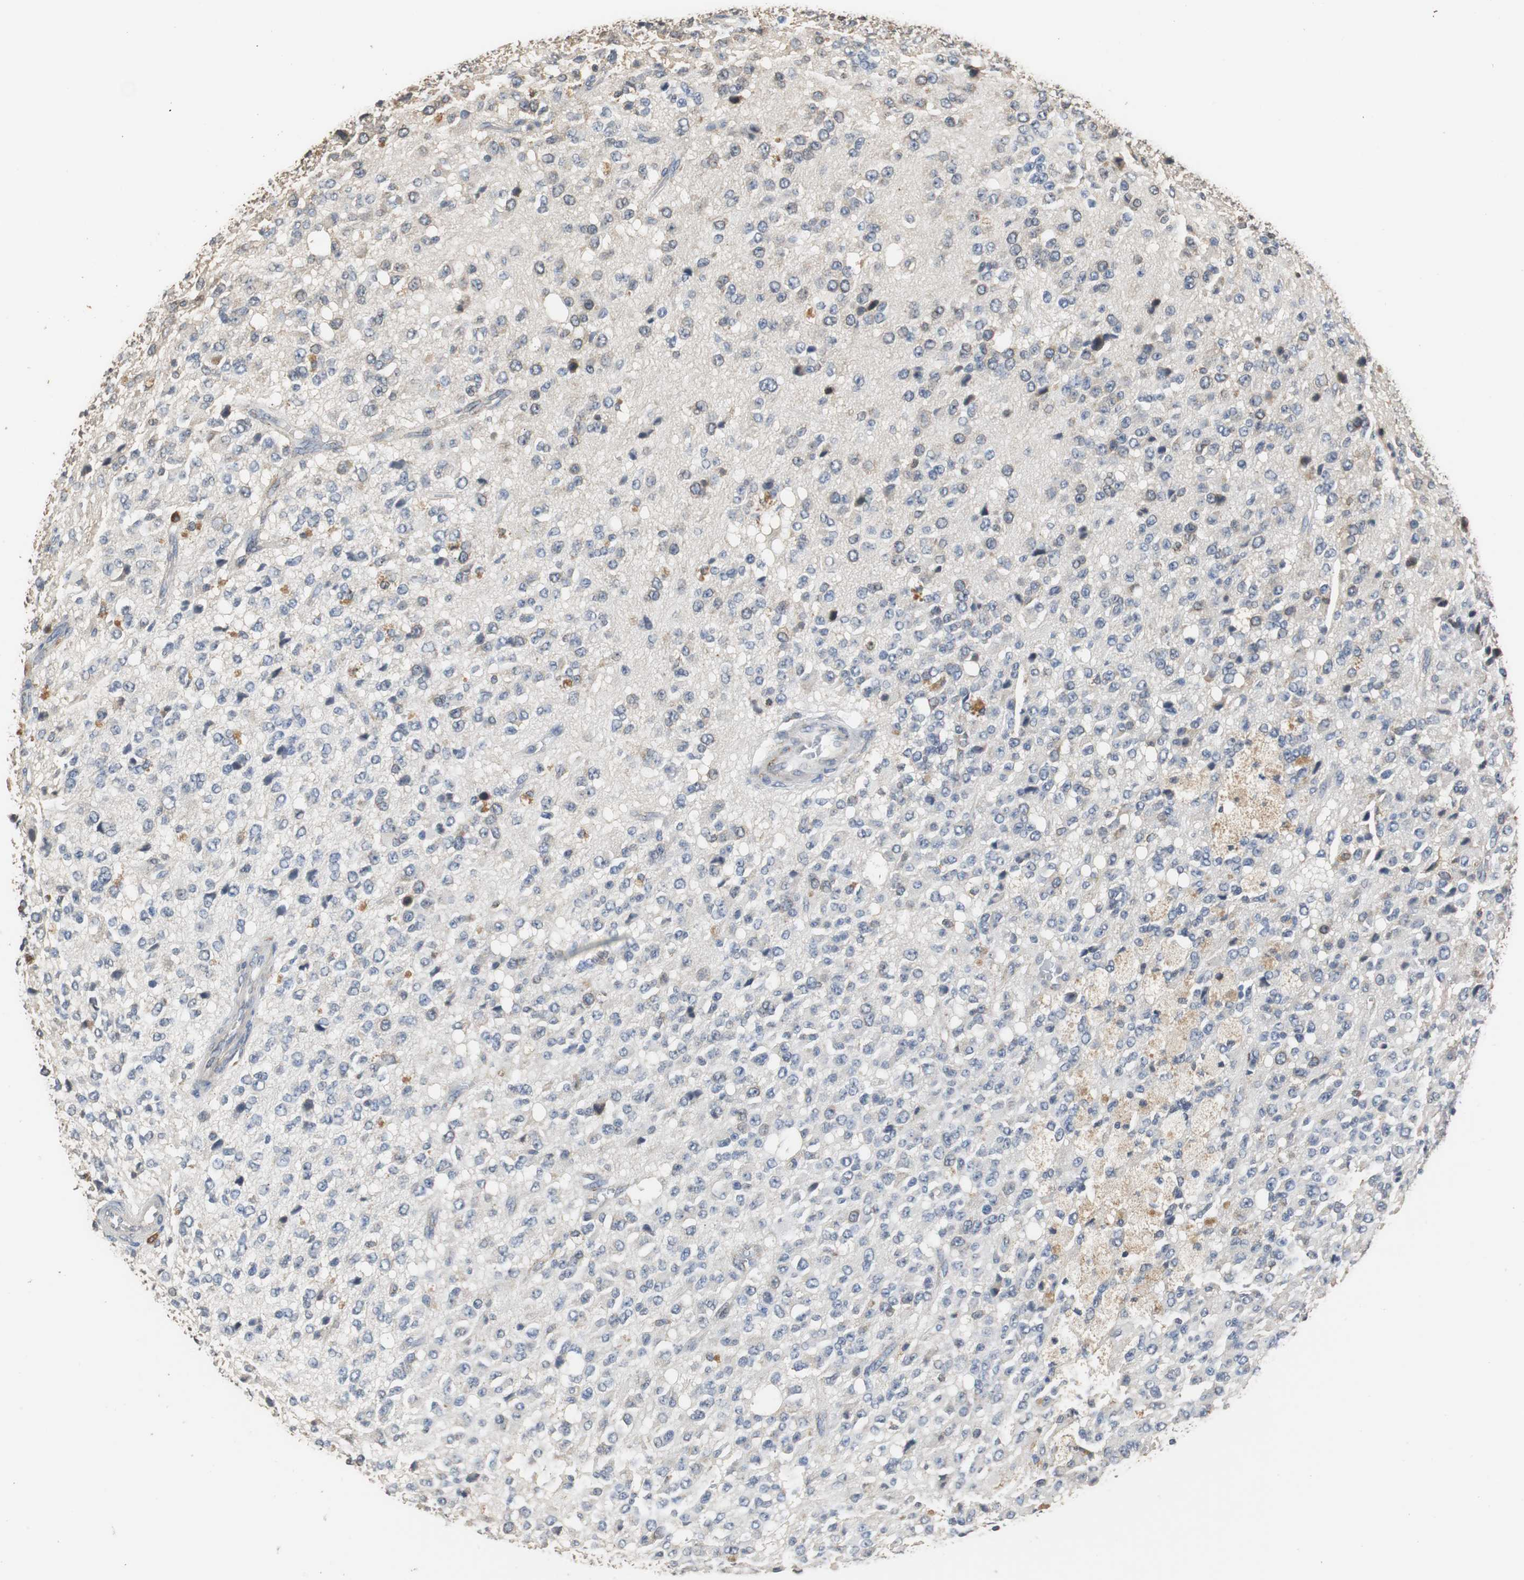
{"staining": {"intensity": "moderate", "quantity": "<25%", "location": "cytoplasmic/membranous"}, "tissue": "glioma", "cell_type": "Tumor cells", "image_type": "cancer", "snomed": [{"axis": "morphology", "description": "Glioma, malignant, High grade"}, {"axis": "topography", "description": "pancreas cauda"}], "caption": "Immunohistochemical staining of high-grade glioma (malignant) shows low levels of moderate cytoplasmic/membranous protein positivity in about <25% of tumor cells. The protein is stained brown, and the nuclei are stained in blue (DAB IHC with brightfield microscopy, high magnification).", "gene": "HMGCL", "patient": {"sex": "male", "age": 60}}